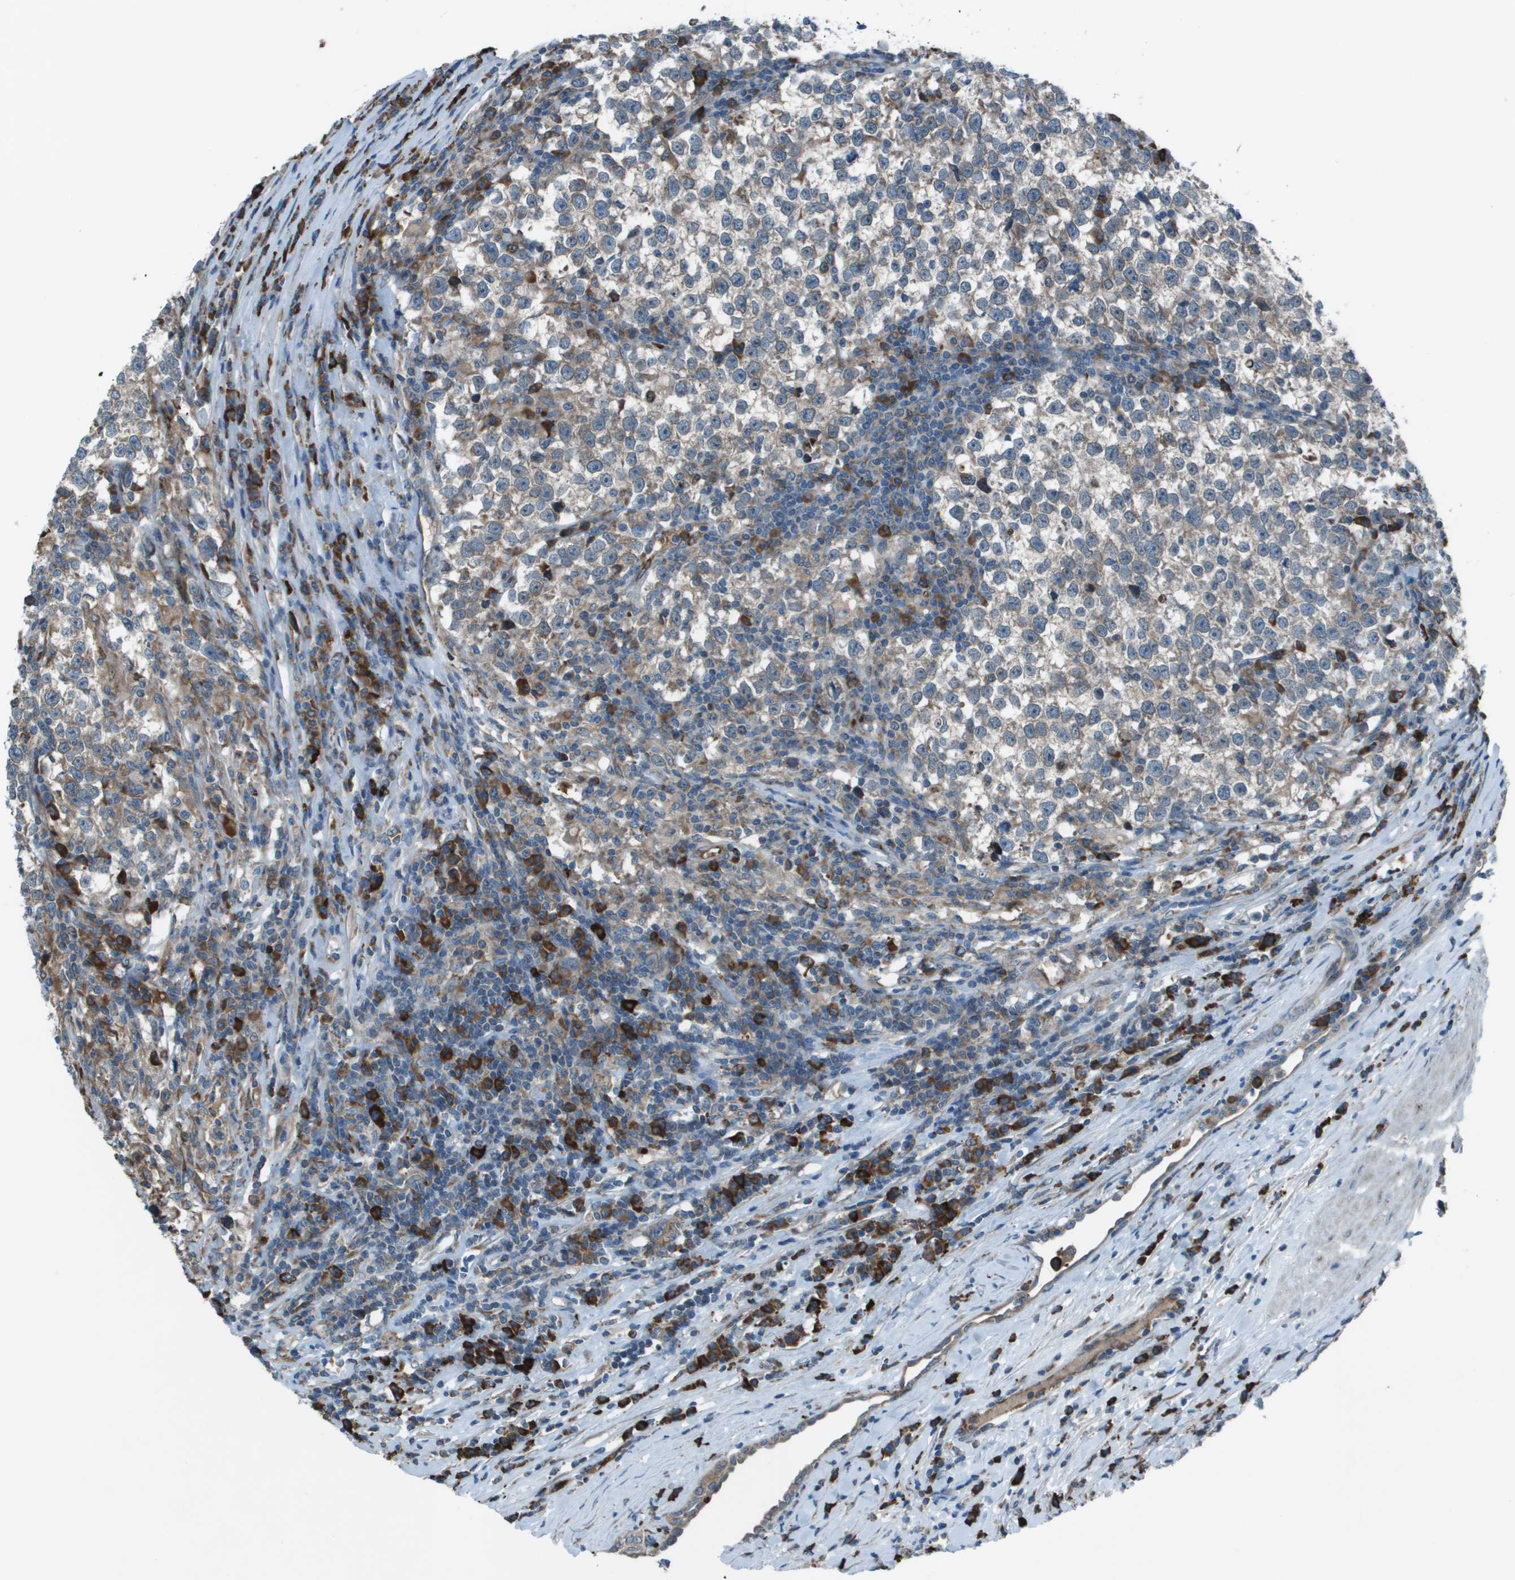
{"staining": {"intensity": "weak", "quantity": "25%-75%", "location": "cytoplasmic/membranous"}, "tissue": "testis cancer", "cell_type": "Tumor cells", "image_type": "cancer", "snomed": [{"axis": "morphology", "description": "Normal tissue, NOS"}, {"axis": "morphology", "description": "Seminoma, NOS"}, {"axis": "topography", "description": "Testis"}], "caption": "Seminoma (testis) tissue displays weak cytoplasmic/membranous positivity in approximately 25%-75% of tumor cells, visualized by immunohistochemistry.", "gene": "UTS2", "patient": {"sex": "male", "age": 43}}